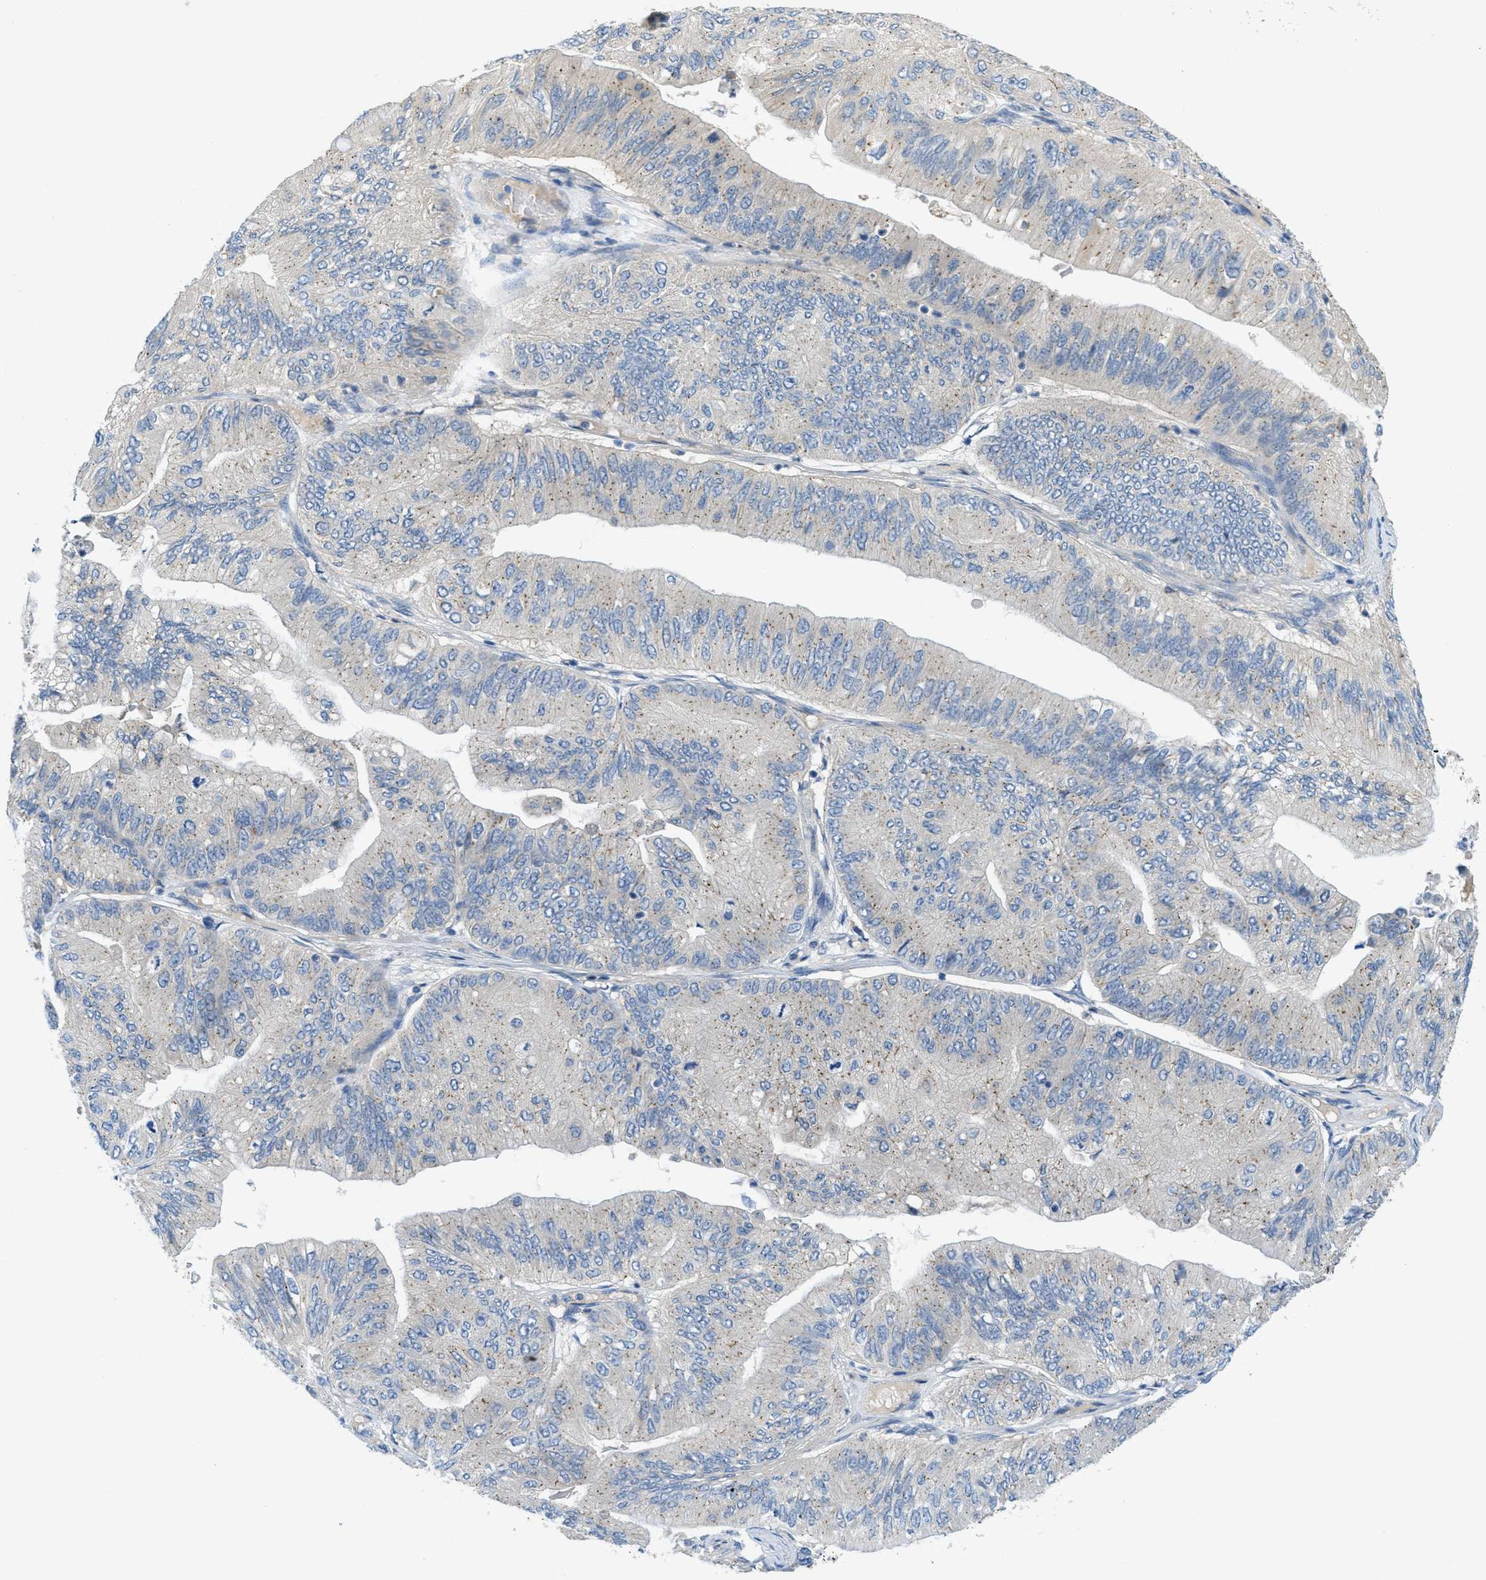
{"staining": {"intensity": "weak", "quantity": ">75%", "location": "cytoplasmic/membranous"}, "tissue": "ovarian cancer", "cell_type": "Tumor cells", "image_type": "cancer", "snomed": [{"axis": "morphology", "description": "Cystadenocarcinoma, mucinous, NOS"}, {"axis": "topography", "description": "Ovary"}], "caption": "Immunohistochemistry histopathology image of human mucinous cystadenocarcinoma (ovarian) stained for a protein (brown), which displays low levels of weak cytoplasmic/membranous expression in approximately >75% of tumor cells.", "gene": "RIPK2", "patient": {"sex": "female", "age": 61}}